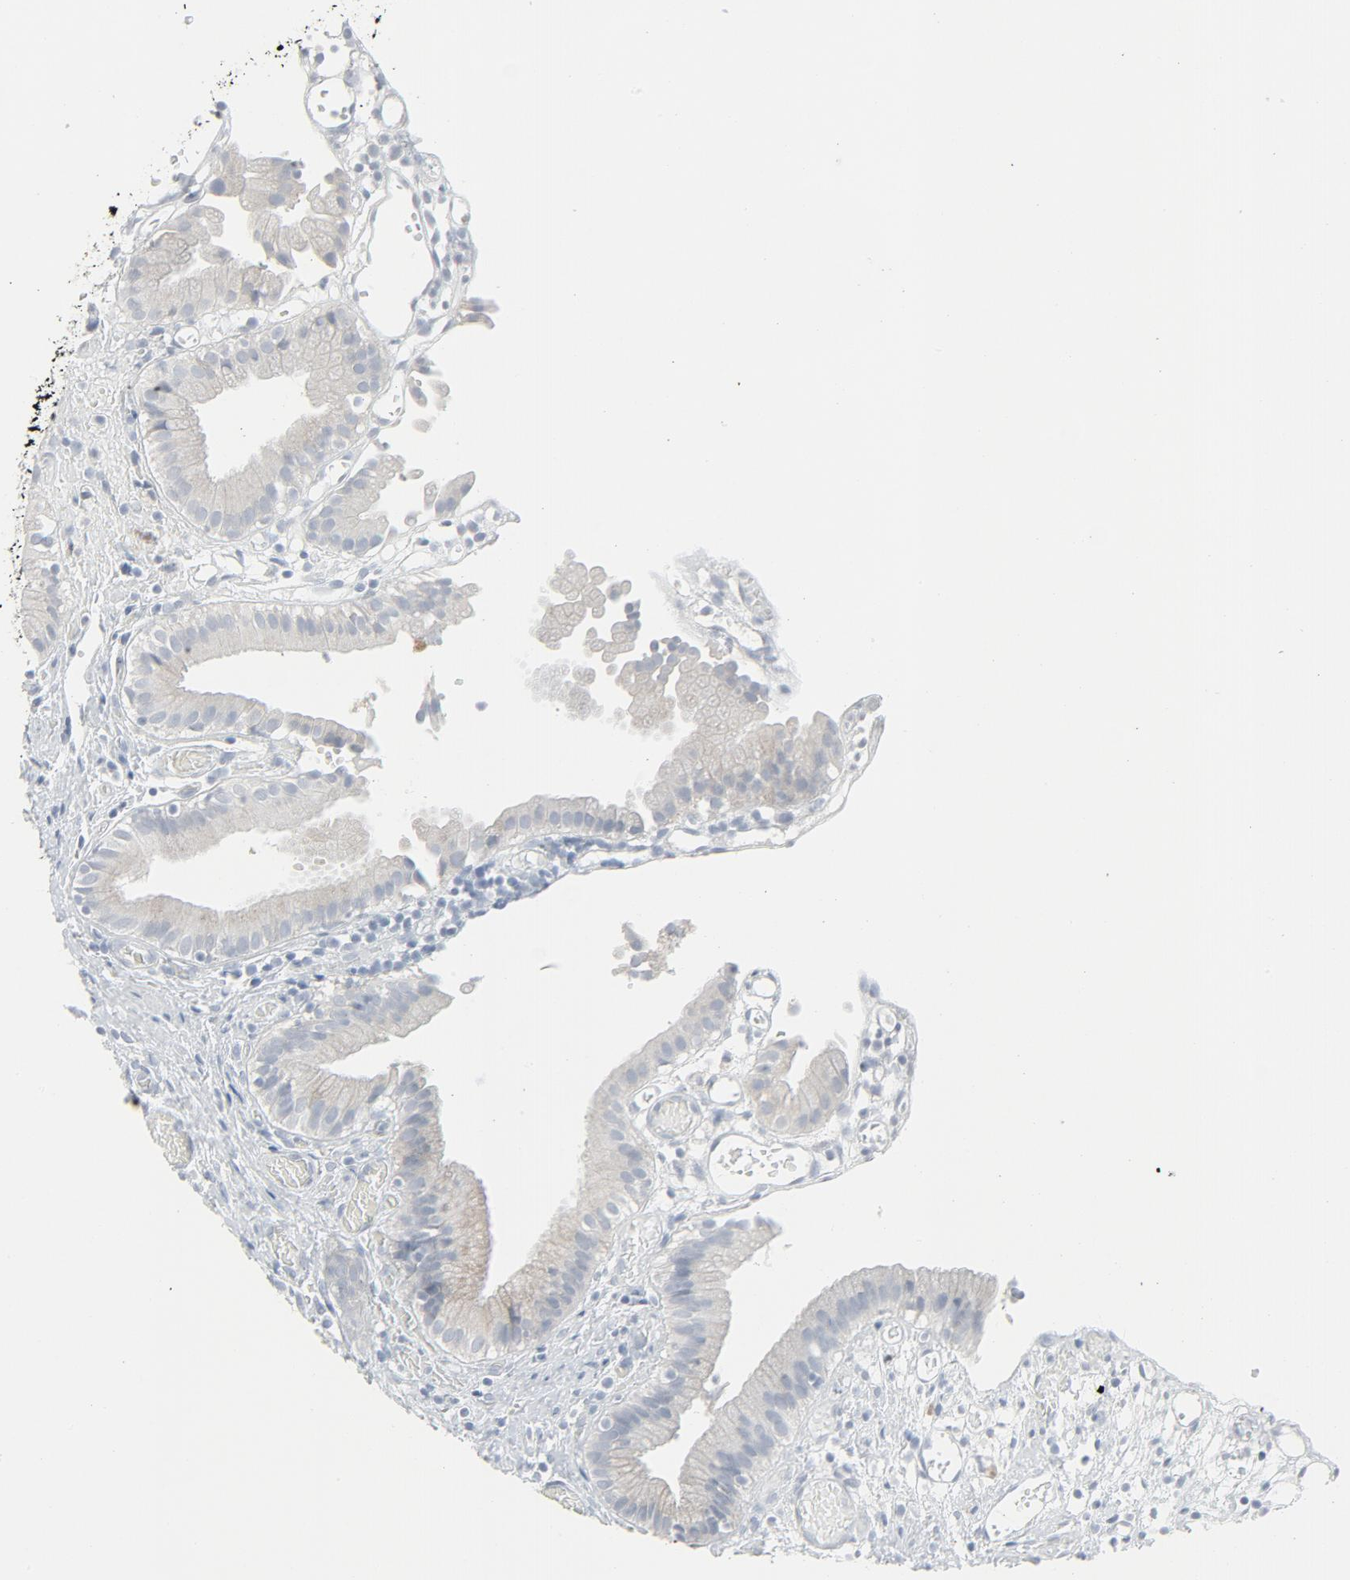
{"staining": {"intensity": "weak", "quantity": "<25%", "location": "cytoplasmic/membranous"}, "tissue": "gallbladder", "cell_type": "Glandular cells", "image_type": "normal", "snomed": [{"axis": "morphology", "description": "Normal tissue, NOS"}, {"axis": "topography", "description": "Gallbladder"}], "caption": "Human gallbladder stained for a protein using immunohistochemistry (IHC) demonstrates no staining in glandular cells.", "gene": "FGFR3", "patient": {"sex": "male", "age": 65}}